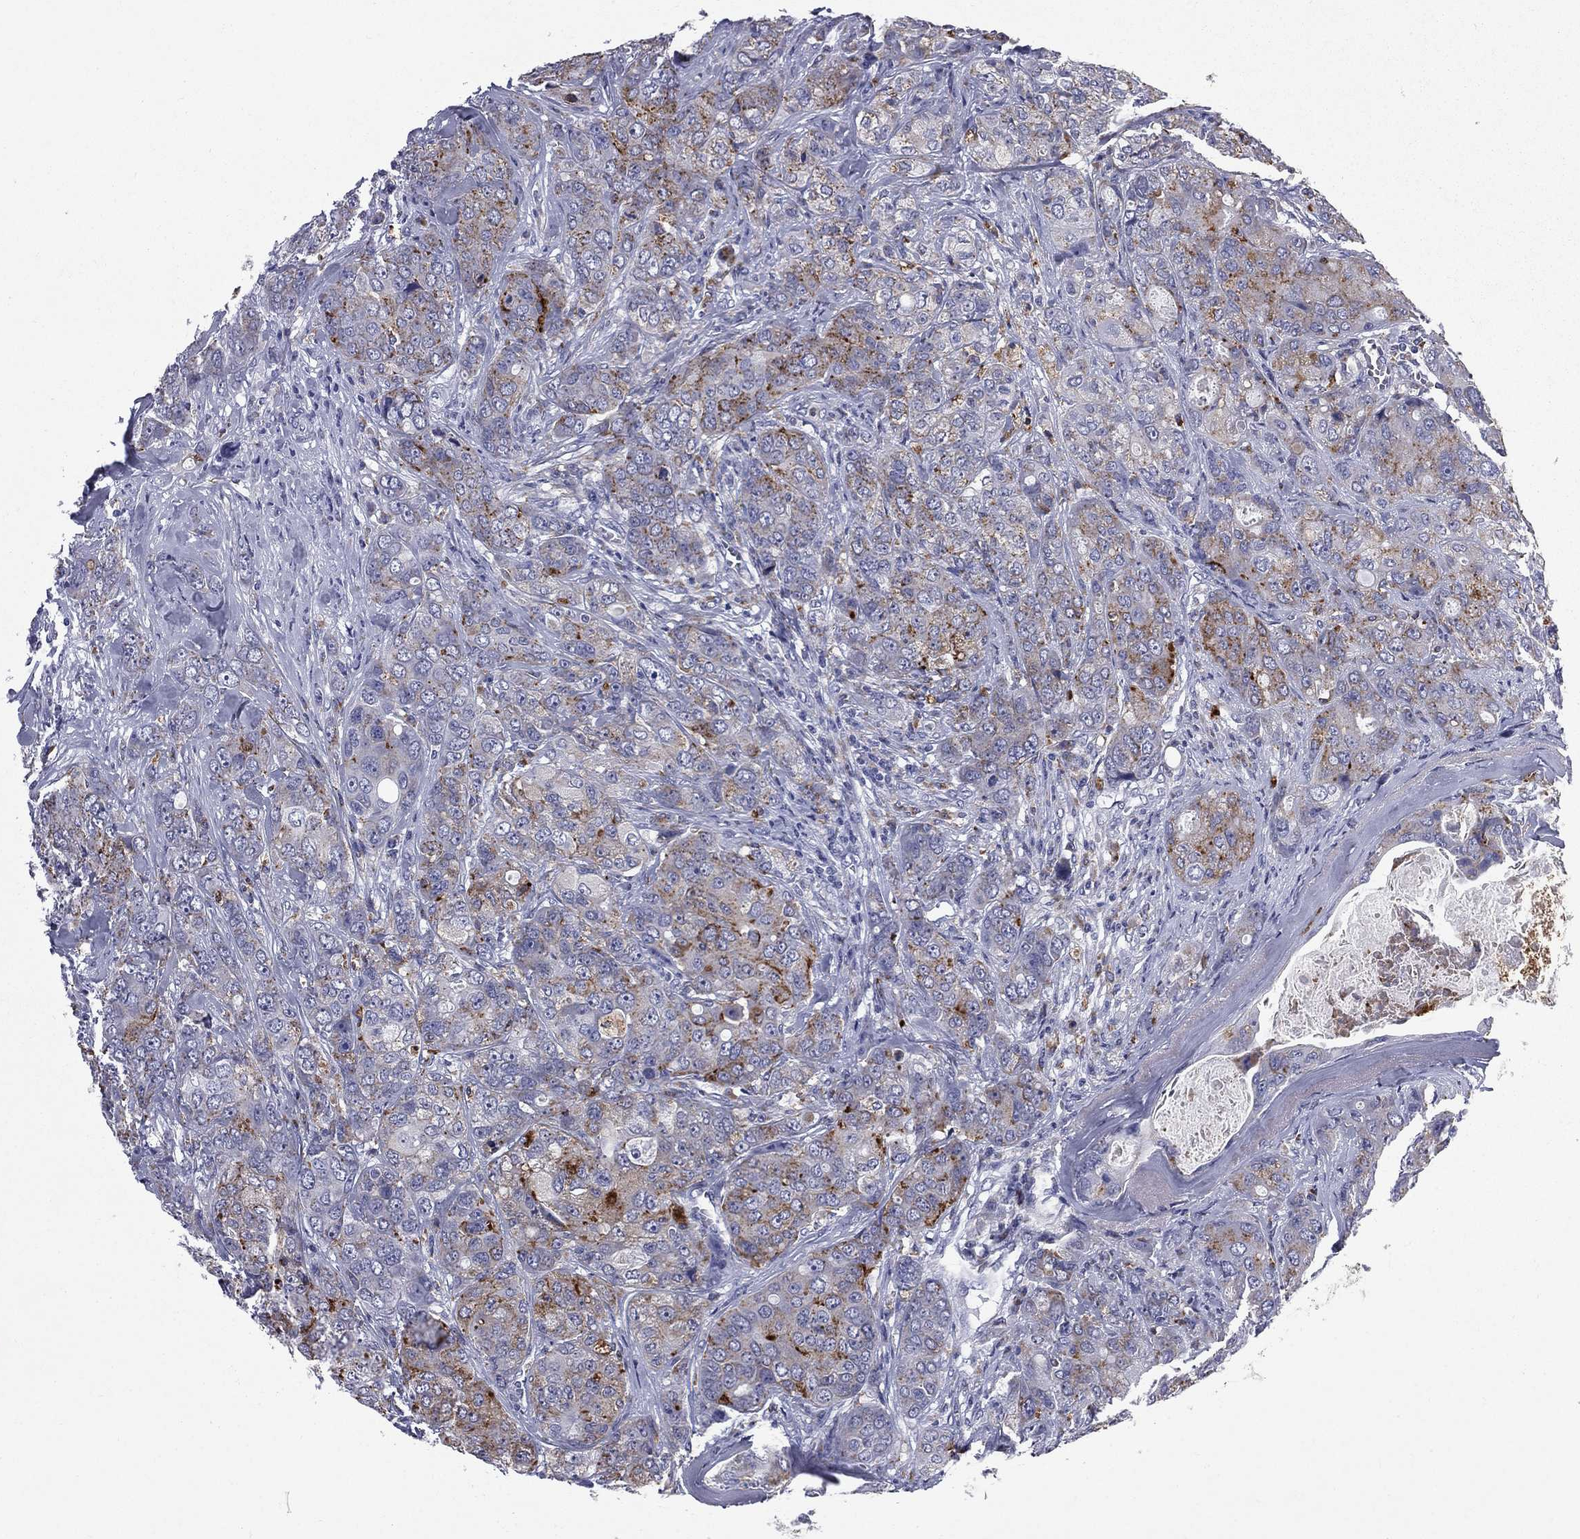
{"staining": {"intensity": "moderate", "quantity": "<25%", "location": "cytoplasmic/membranous"}, "tissue": "breast cancer", "cell_type": "Tumor cells", "image_type": "cancer", "snomed": [{"axis": "morphology", "description": "Duct carcinoma"}, {"axis": "topography", "description": "Breast"}], "caption": "This is an image of immunohistochemistry staining of breast invasive ductal carcinoma, which shows moderate staining in the cytoplasmic/membranous of tumor cells.", "gene": "MADCAM1", "patient": {"sex": "female", "age": 43}}